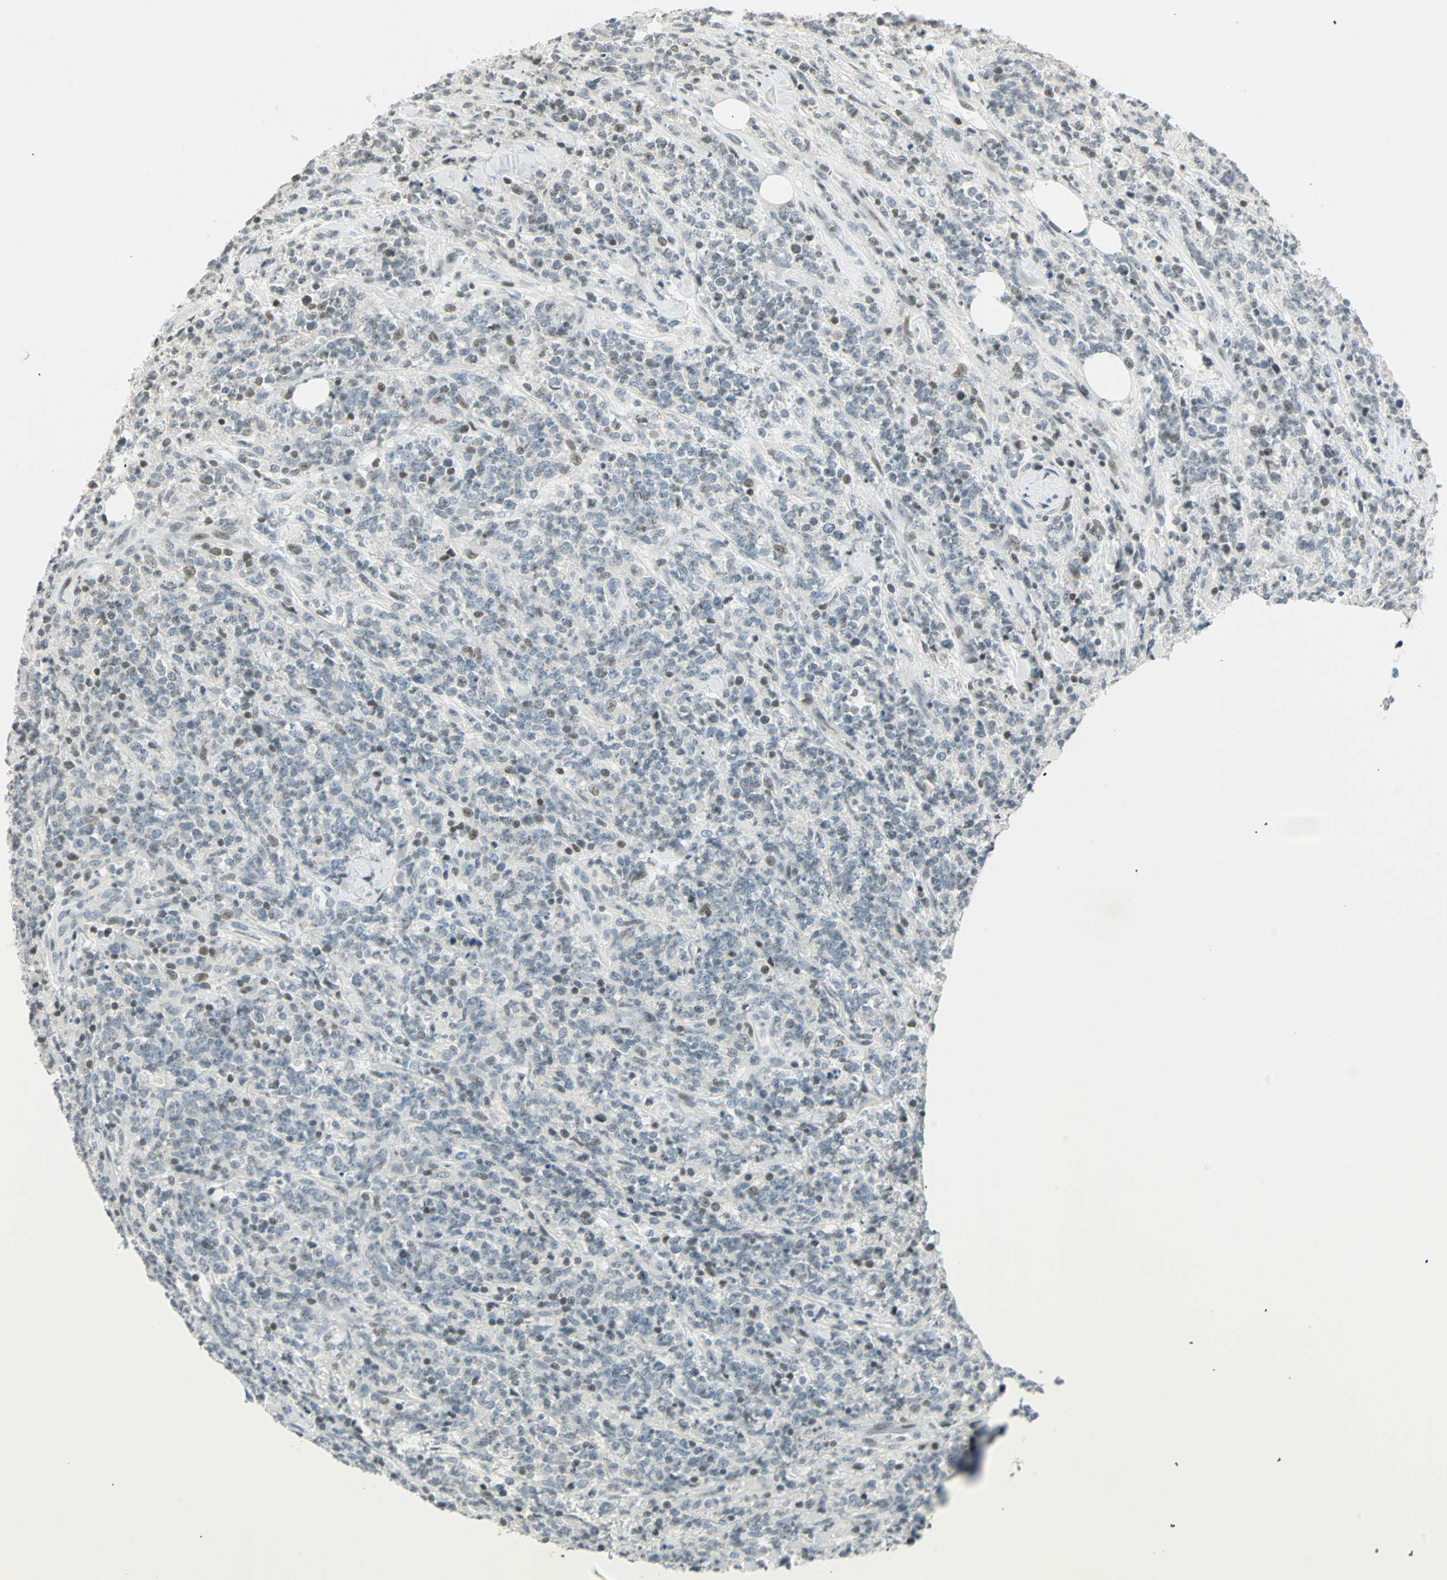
{"staining": {"intensity": "weak", "quantity": "<25%", "location": "nuclear"}, "tissue": "lymphoma", "cell_type": "Tumor cells", "image_type": "cancer", "snomed": [{"axis": "morphology", "description": "Malignant lymphoma, non-Hodgkin's type, High grade"}, {"axis": "topography", "description": "Soft tissue"}], "caption": "DAB (3,3'-diaminobenzidine) immunohistochemical staining of high-grade malignant lymphoma, non-Hodgkin's type demonstrates no significant expression in tumor cells.", "gene": "SMAD3", "patient": {"sex": "male", "age": 18}}